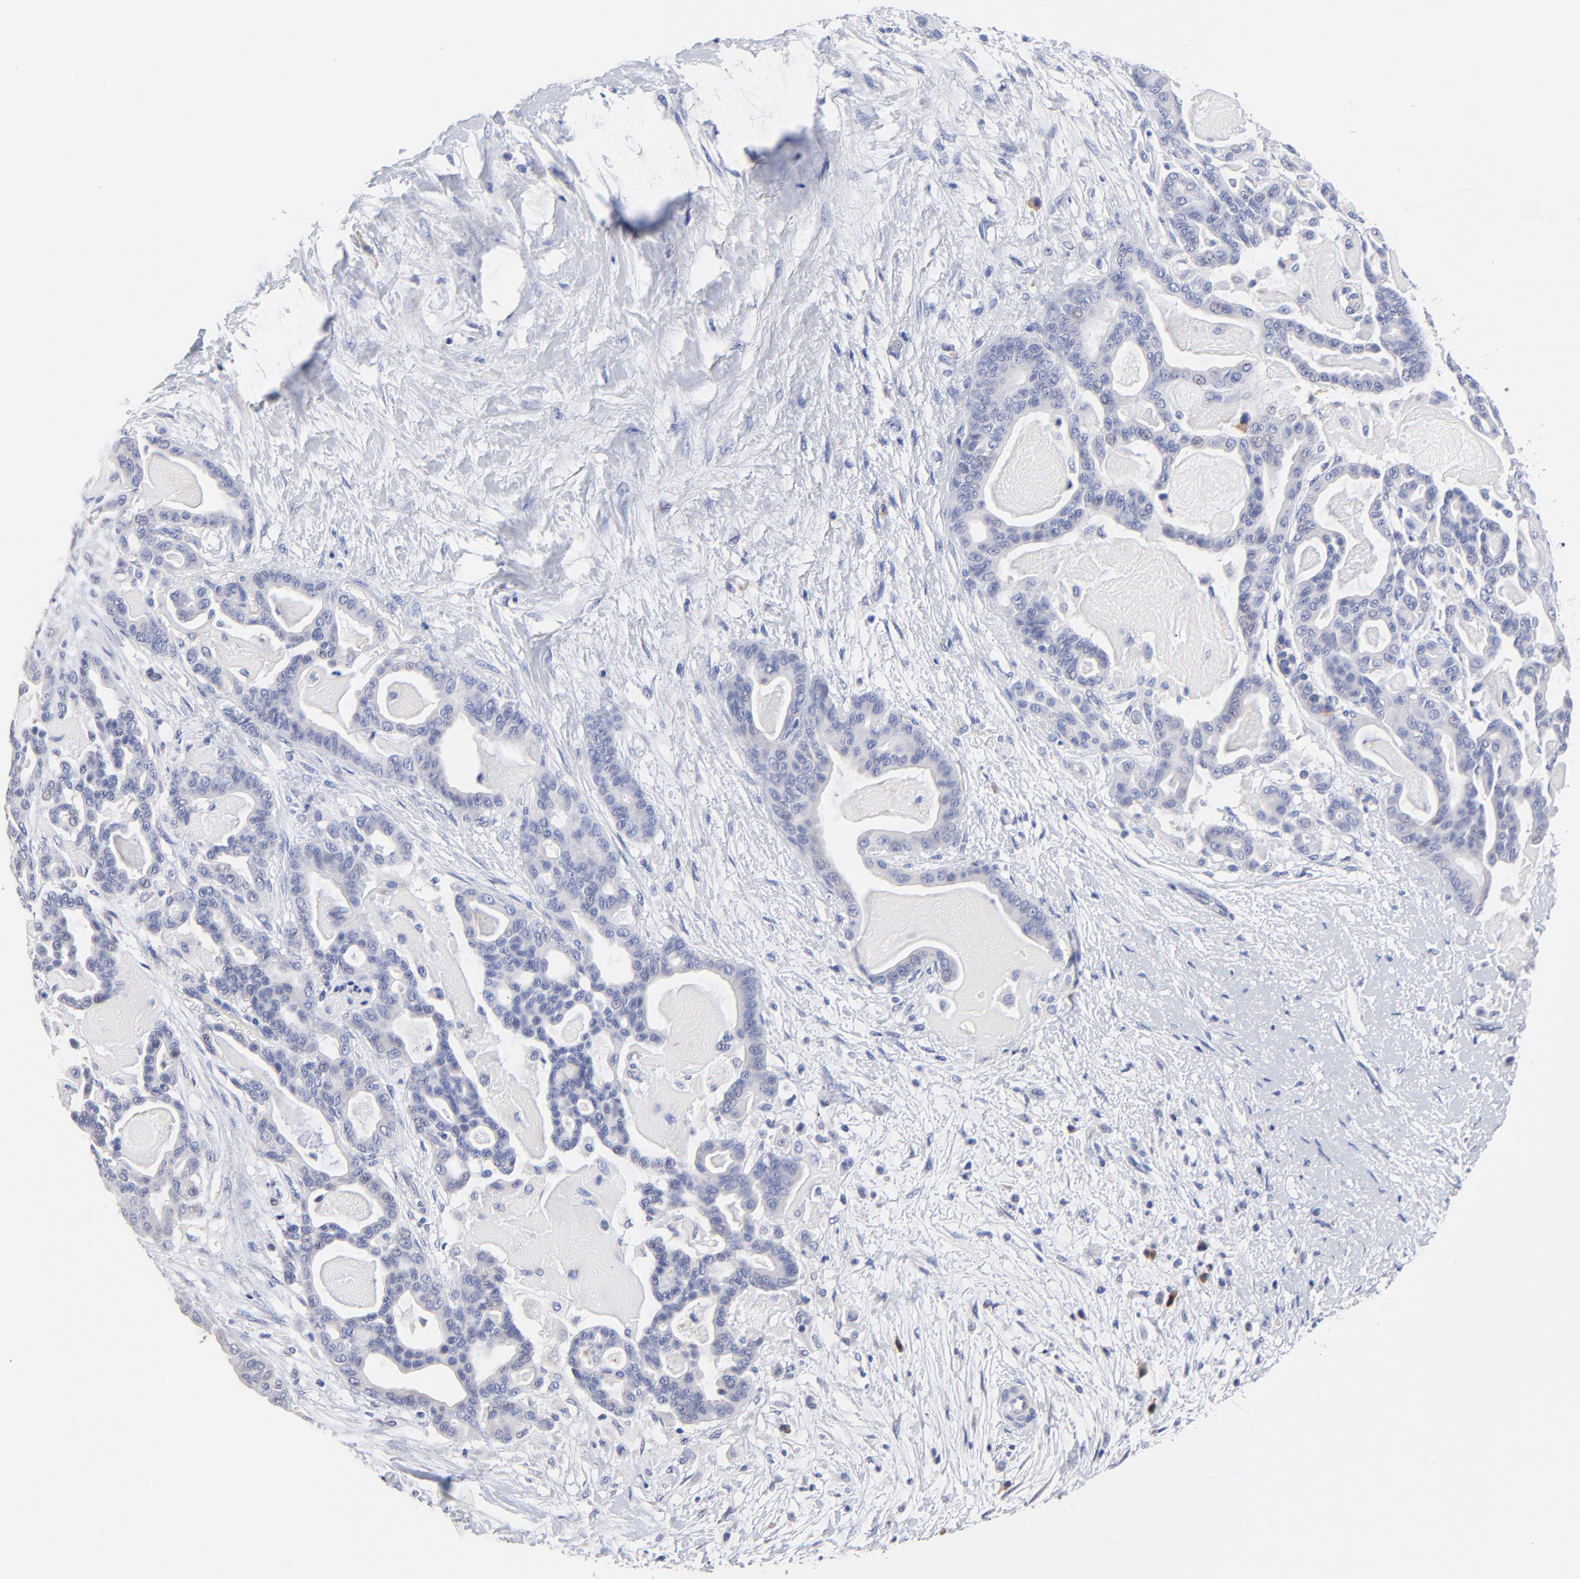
{"staining": {"intensity": "negative", "quantity": "none", "location": "none"}, "tissue": "pancreatic cancer", "cell_type": "Tumor cells", "image_type": "cancer", "snomed": [{"axis": "morphology", "description": "Adenocarcinoma, NOS"}, {"axis": "topography", "description": "Pancreas"}], "caption": "DAB (3,3'-diaminobenzidine) immunohistochemical staining of adenocarcinoma (pancreatic) demonstrates no significant staining in tumor cells.", "gene": "LAX1", "patient": {"sex": "male", "age": 63}}